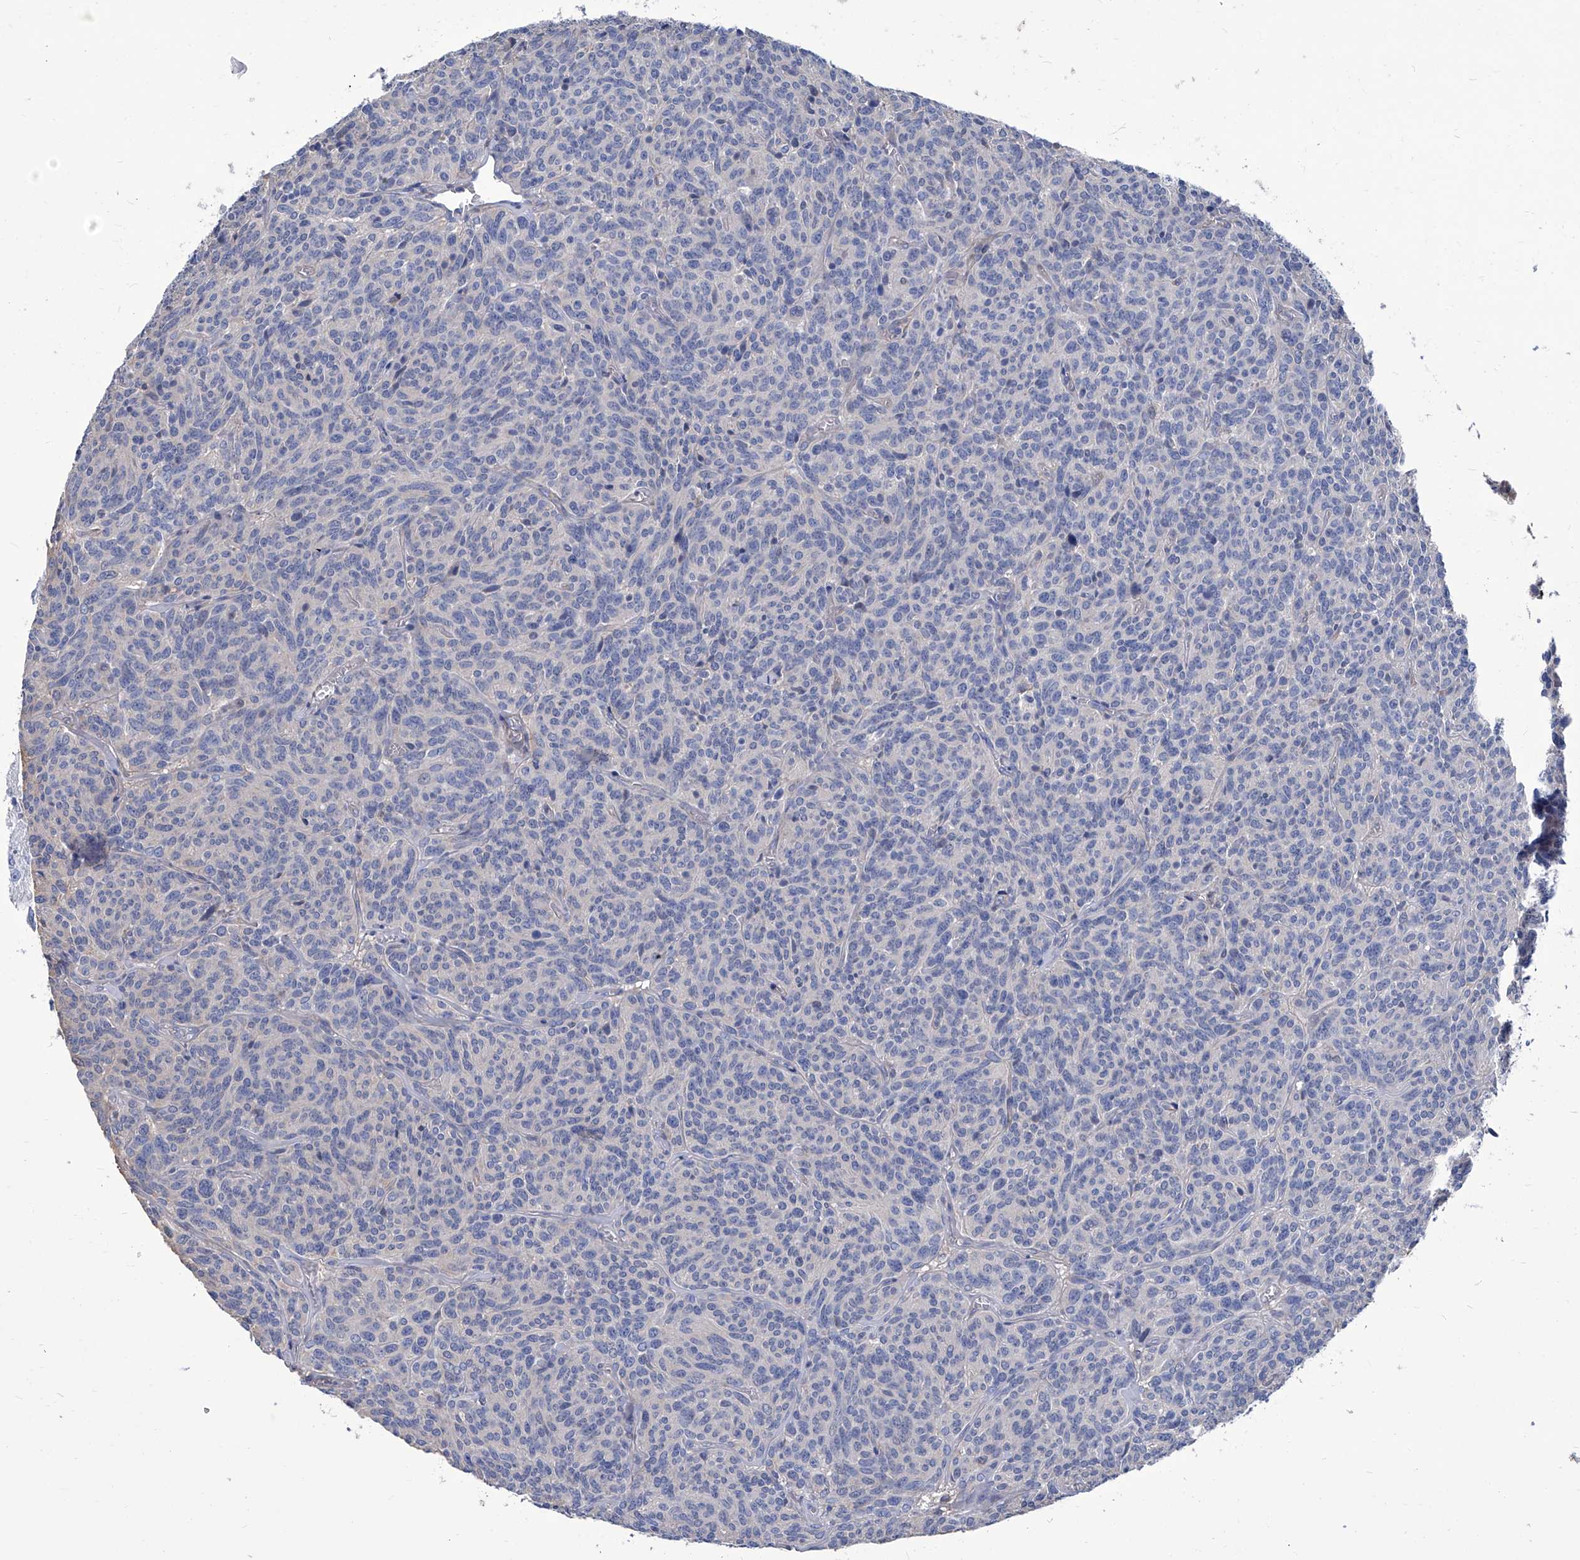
{"staining": {"intensity": "negative", "quantity": "none", "location": "none"}, "tissue": "carcinoid", "cell_type": "Tumor cells", "image_type": "cancer", "snomed": [{"axis": "morphology", "description": "Carcinoid, malignant, NOS"}, {"axis": "topography", "description": "Lung"}], "caption": "Tumor cells are negative for brown protein staining in carcinoid (malignant).", "gene": "SMS", "patient": {"sex": "female", "age": 46}}